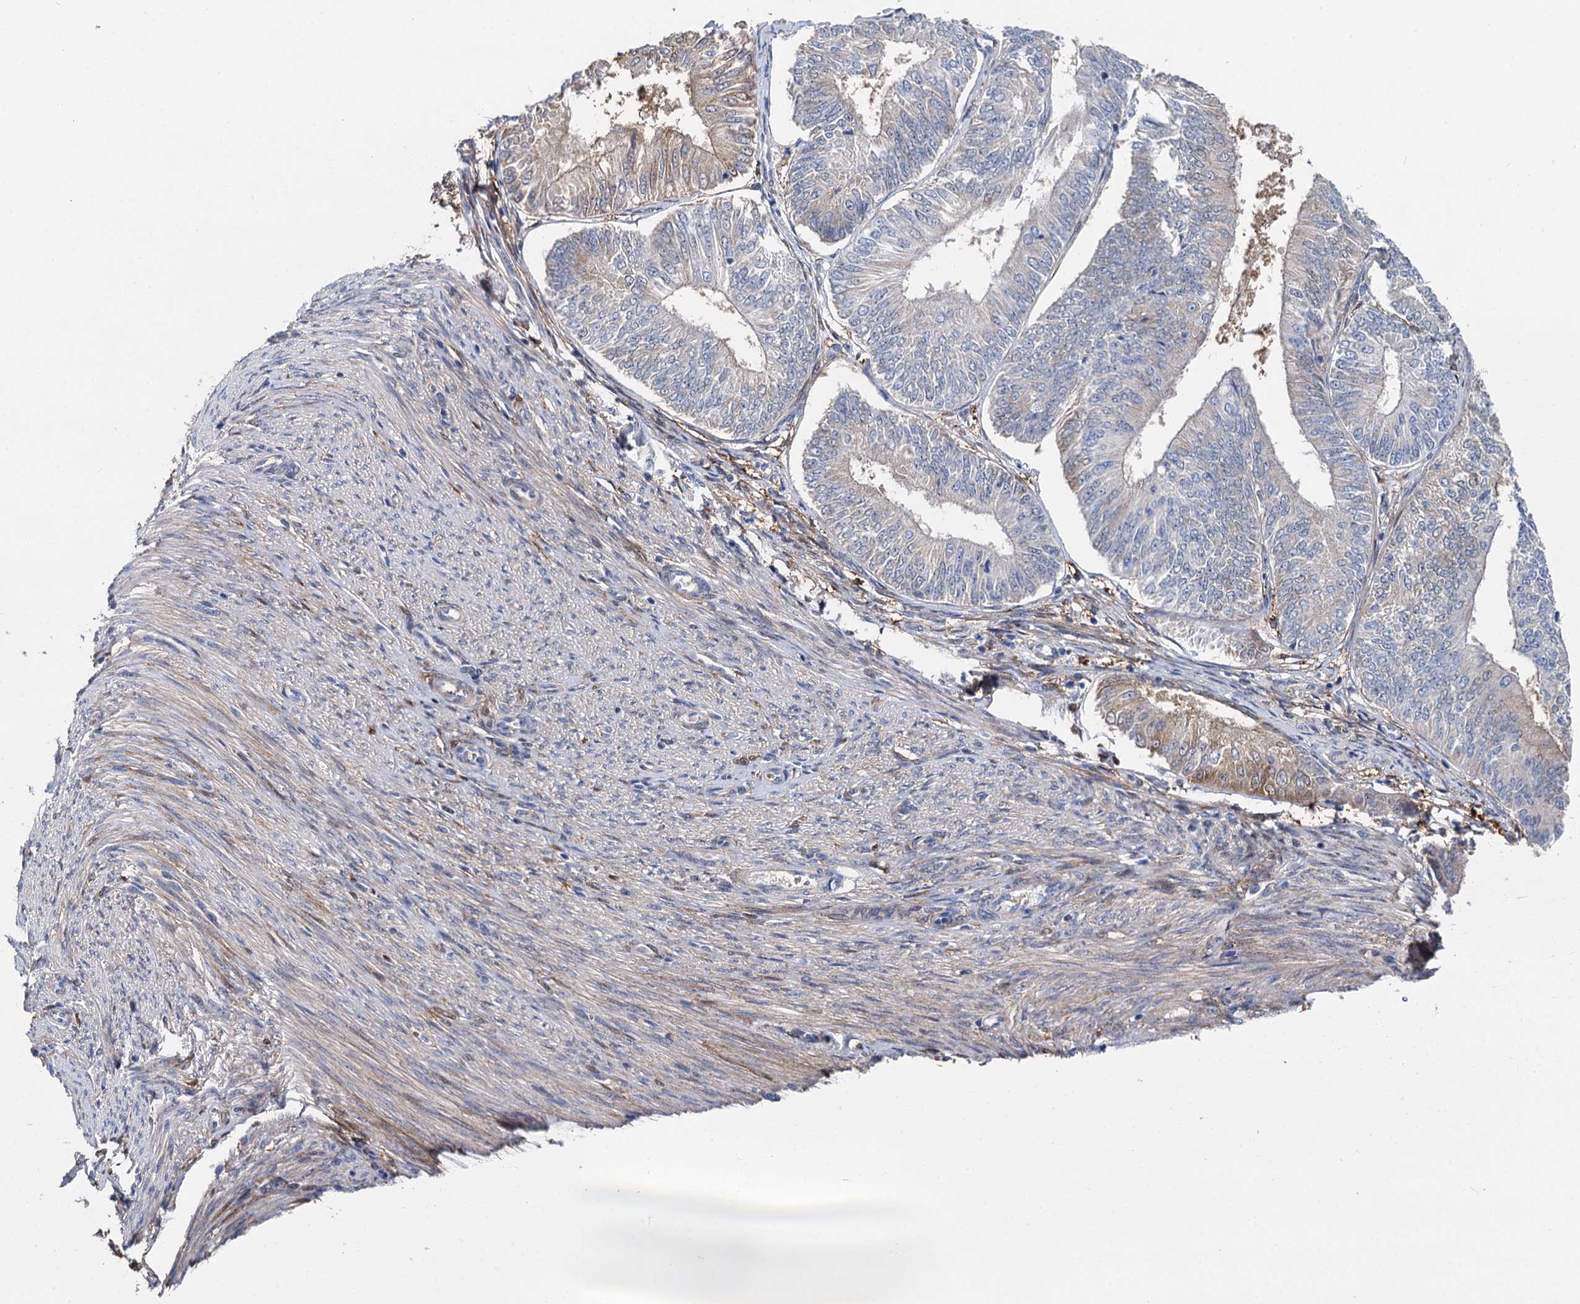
{"staining": {"intensity": "moderate", "quantity": "<25%", "location": "cytoplasmic/membranous"}, "tissue": "endometrial cancer", "cell_type": "Tumor cells", "image_type": "cancer", "snomed": [{"axis": "morphology", "description": "Adenocarcinoma, NOS"}, {"axis": "topography", "description": "Endometrium"}], "caption": "Protein positivity by IHC exhibits moderate cytoplasmic/membranous positivity in approximately <25% of tumor cells in endometrial adenocarcinoma.", "gene": "GSTM3", "patient": {"sex": "female", "age": 58}}